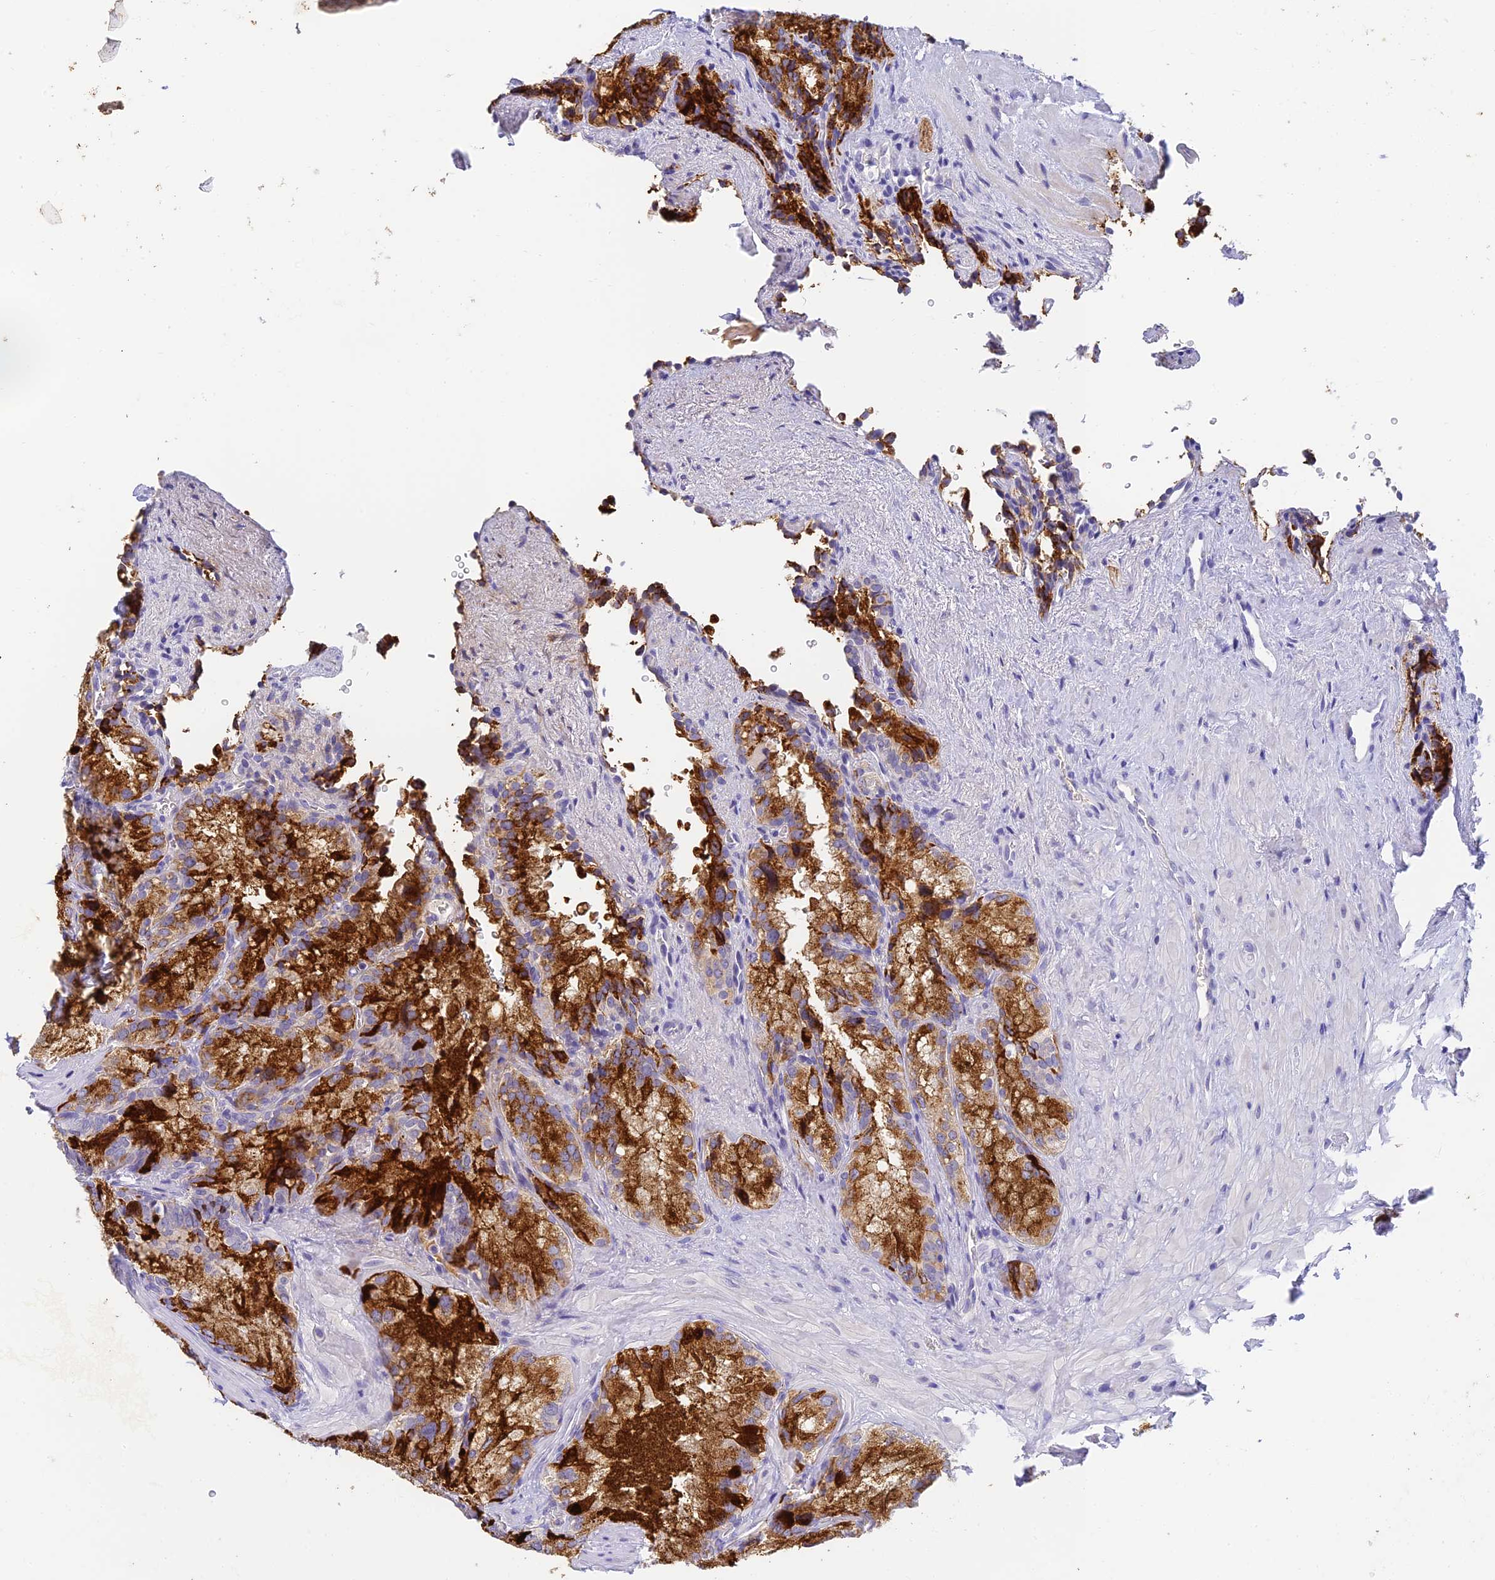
{"staining": {"intensity": "strong", "quantity": ">75%", "location": "cytoplasmic/membranous"}, "tissue": "seminal vesicle", "cell_type": "Glandular cells", "image_type": "normal", "snomed": [{"axis": "morphology", "description": "Normal tissue, NOS"}, {"axis": "topography", "description": "Seminal veicle"}], "caption": "Immunohistochemistry staining of benign seminal vesicle, which displays high levels of strong cytoplasmic/membranous staining in about >75% of glandular cells indicating strong cytoplasmic/membranous protein staining. The staining was performed using DAB (brown) for protein detection and nuclei were counterstained in hematoxylin (blue).", "gene": "INTS13", "patient": {"sex": "male", "age": 62}}